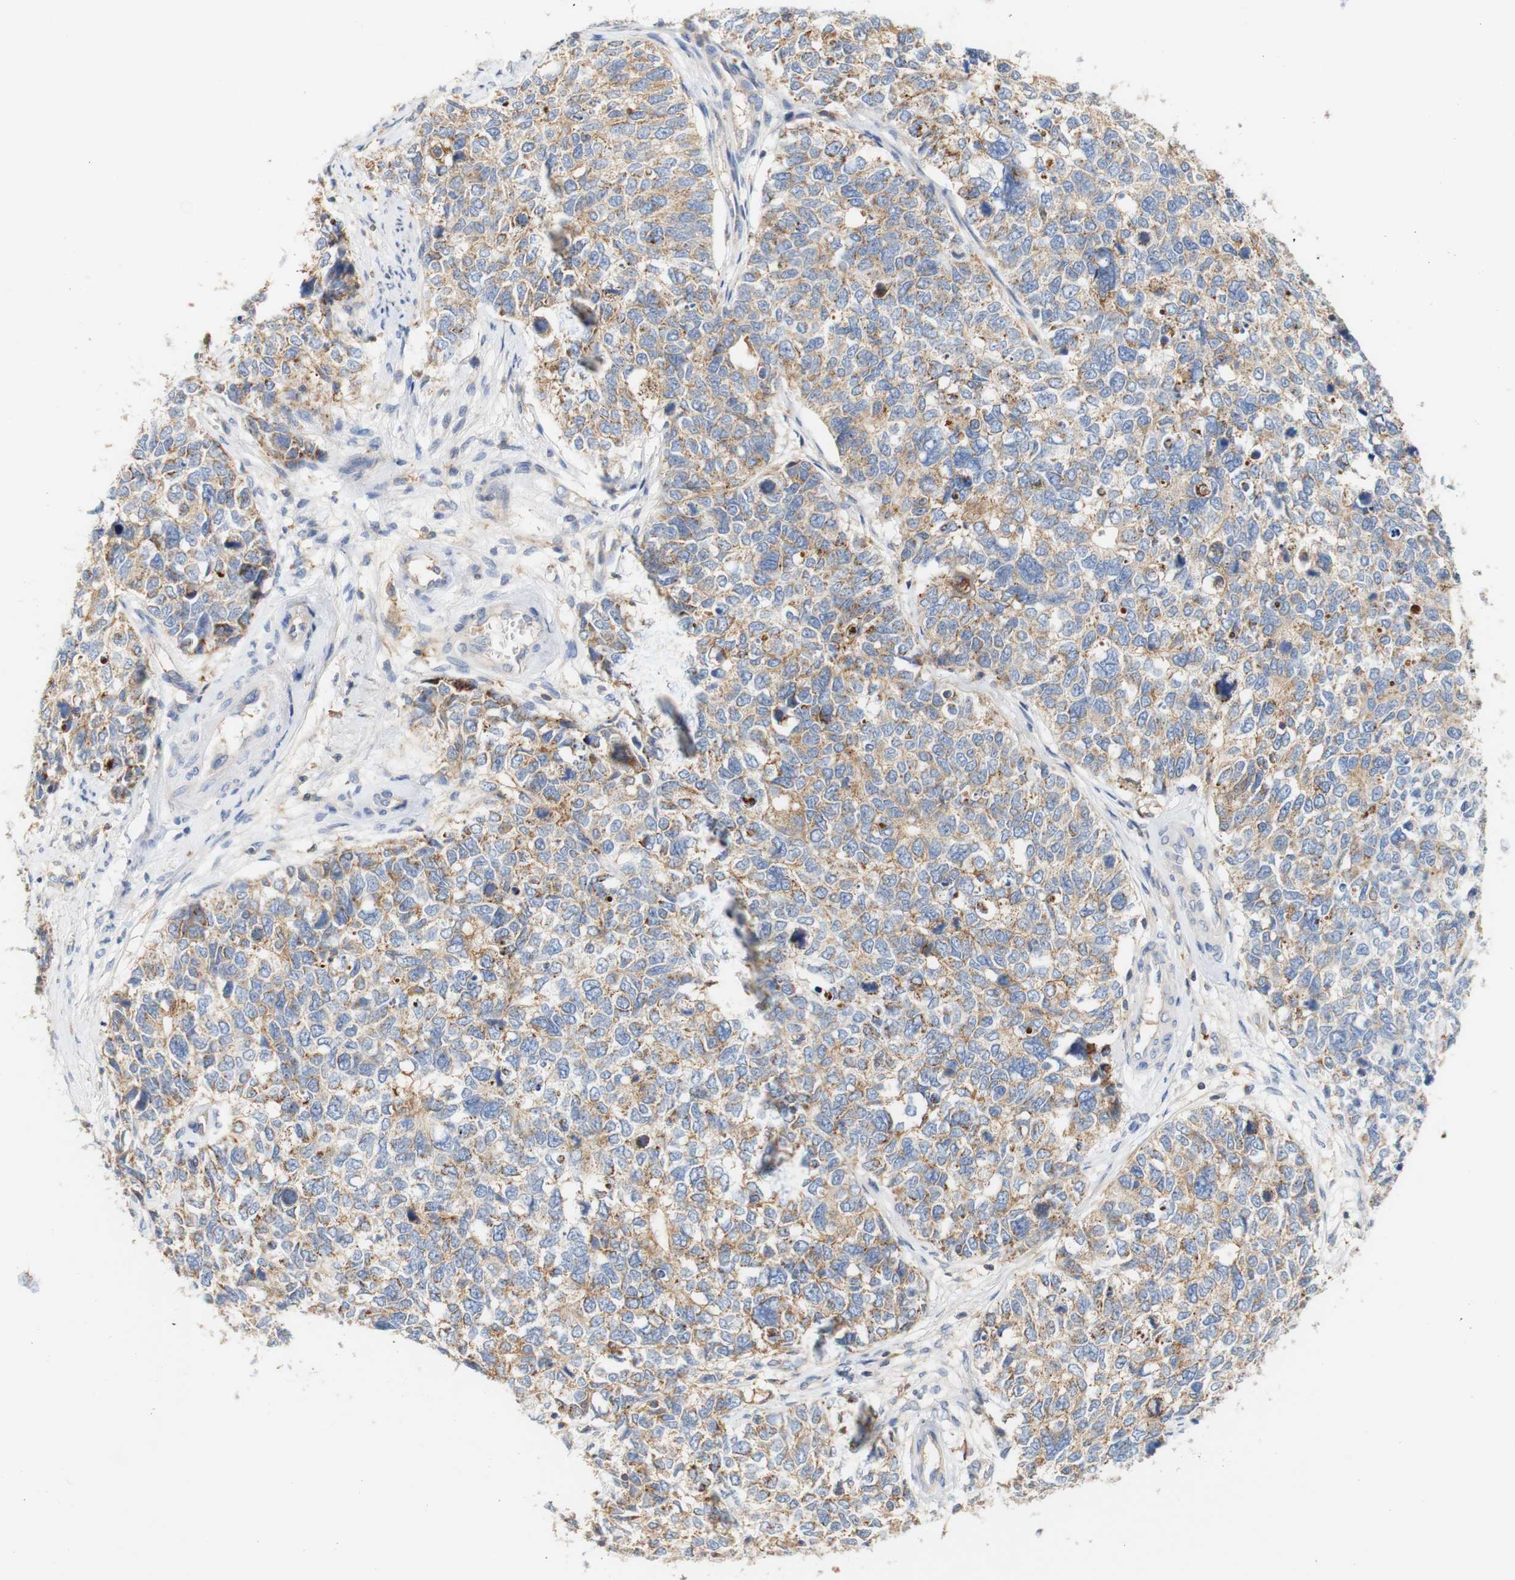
{"staining": {"intensity": "weak", "quantity": ">75%", "location": "cytoplasmic/membranous"}, "tissue": "cervical cancer", "cell_type": "Tumor cells", "image_type": "cancer", "snomed": [{"axis": "morphology", "description": "Squamous cell carcinoma, NOS"}, {"axis": "topography", "description": "Cervix"}], "caption": "Squamous cell carcinoma (cervical) stained with a brown dye reveals weak cytoplasmic/membranous positive staining in approximately >75% of tumor cells.", "gene": "PCDH7", "patient": {"sex": "female", "age": 63}}